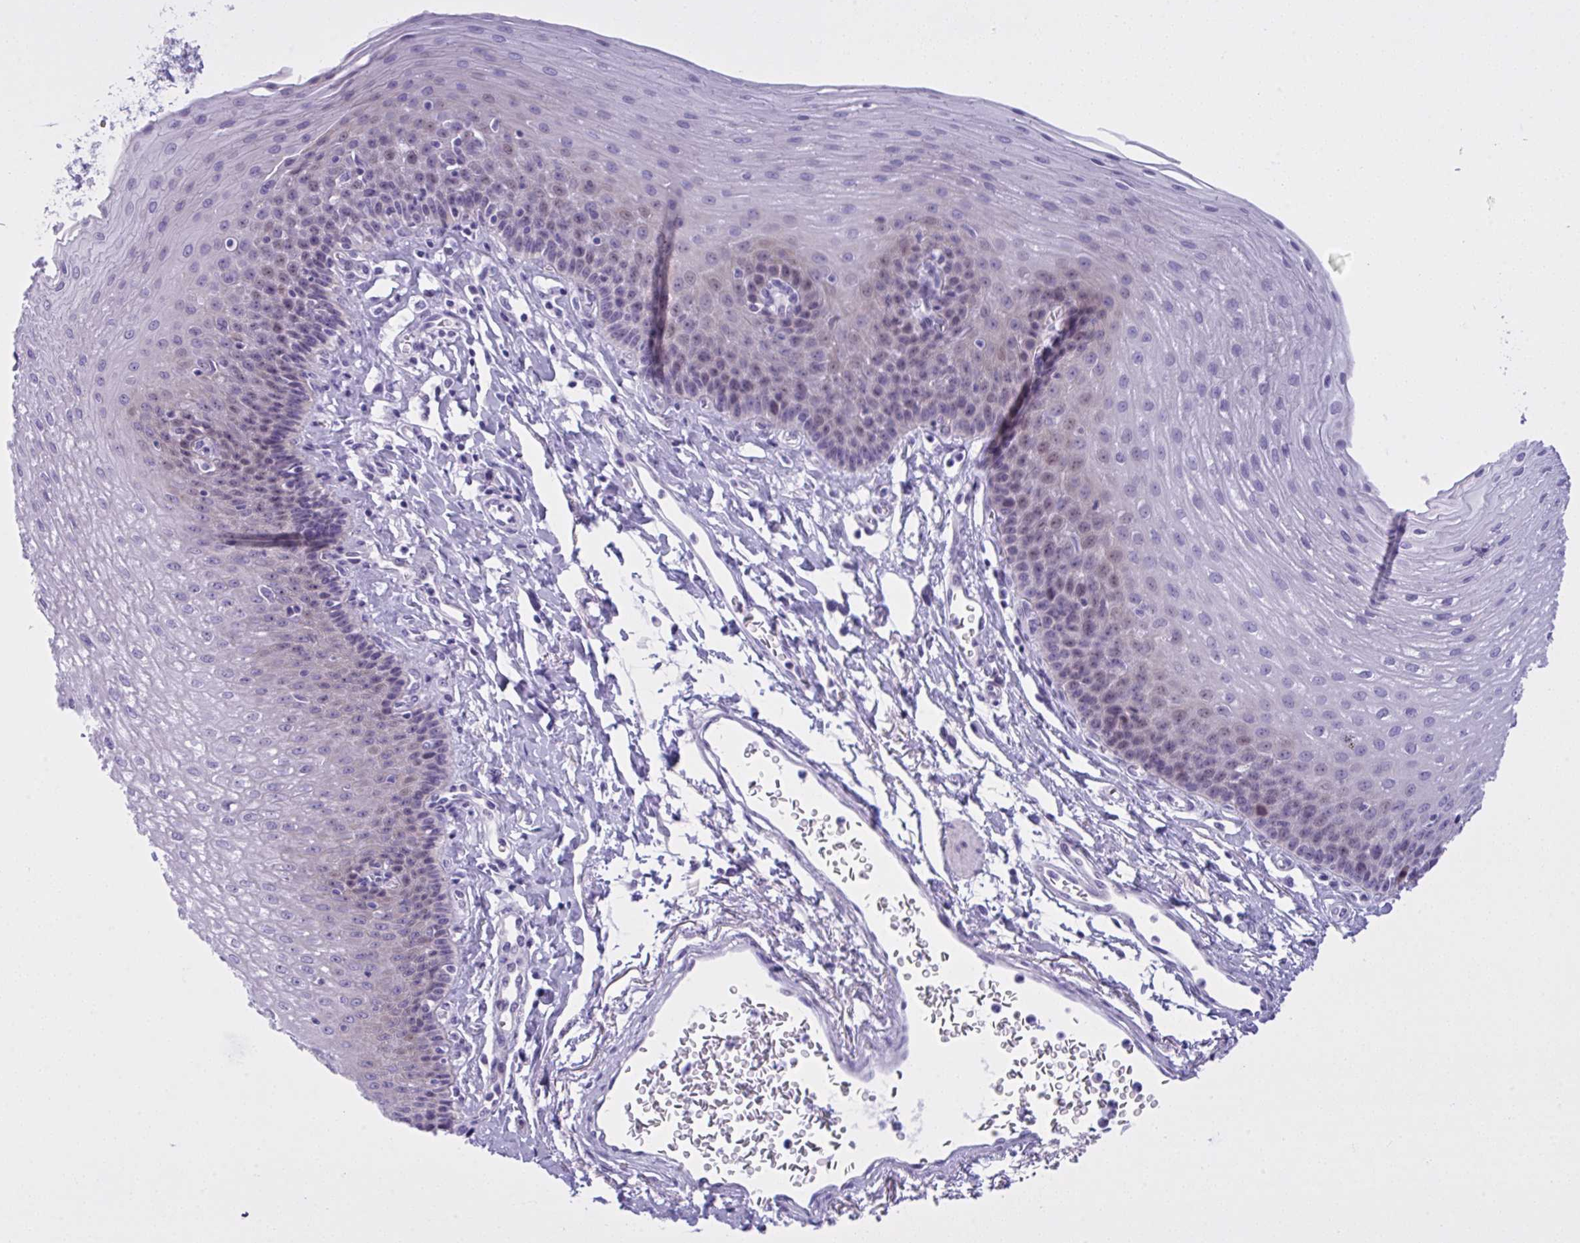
{"staining": {"intensity": "weak", "quantity": "<25%", "location": "nuclear"}, "tissue": "esophagus", "cell_type": "Squamous epithelial cells", "image_type": "normal", "snomed": [{"axis": "morphology", "description": "Normal tissue, NOS"}, {"axis": "topography", "description": "Esophagus"}], "caption": "IHC histopathology image of benign esophagus: human esophagus stained with DAB (3,3'-diaminobenzidine) shows no significant protein staining in squamous epithelial cells. (Brightfield microscopy of DAB (3,3'-diaminobenzidine) immunohistochemistry (IHC) at high magnification).", "gene": "YBX2", "patient": {"sex": "female", "age": 81}}